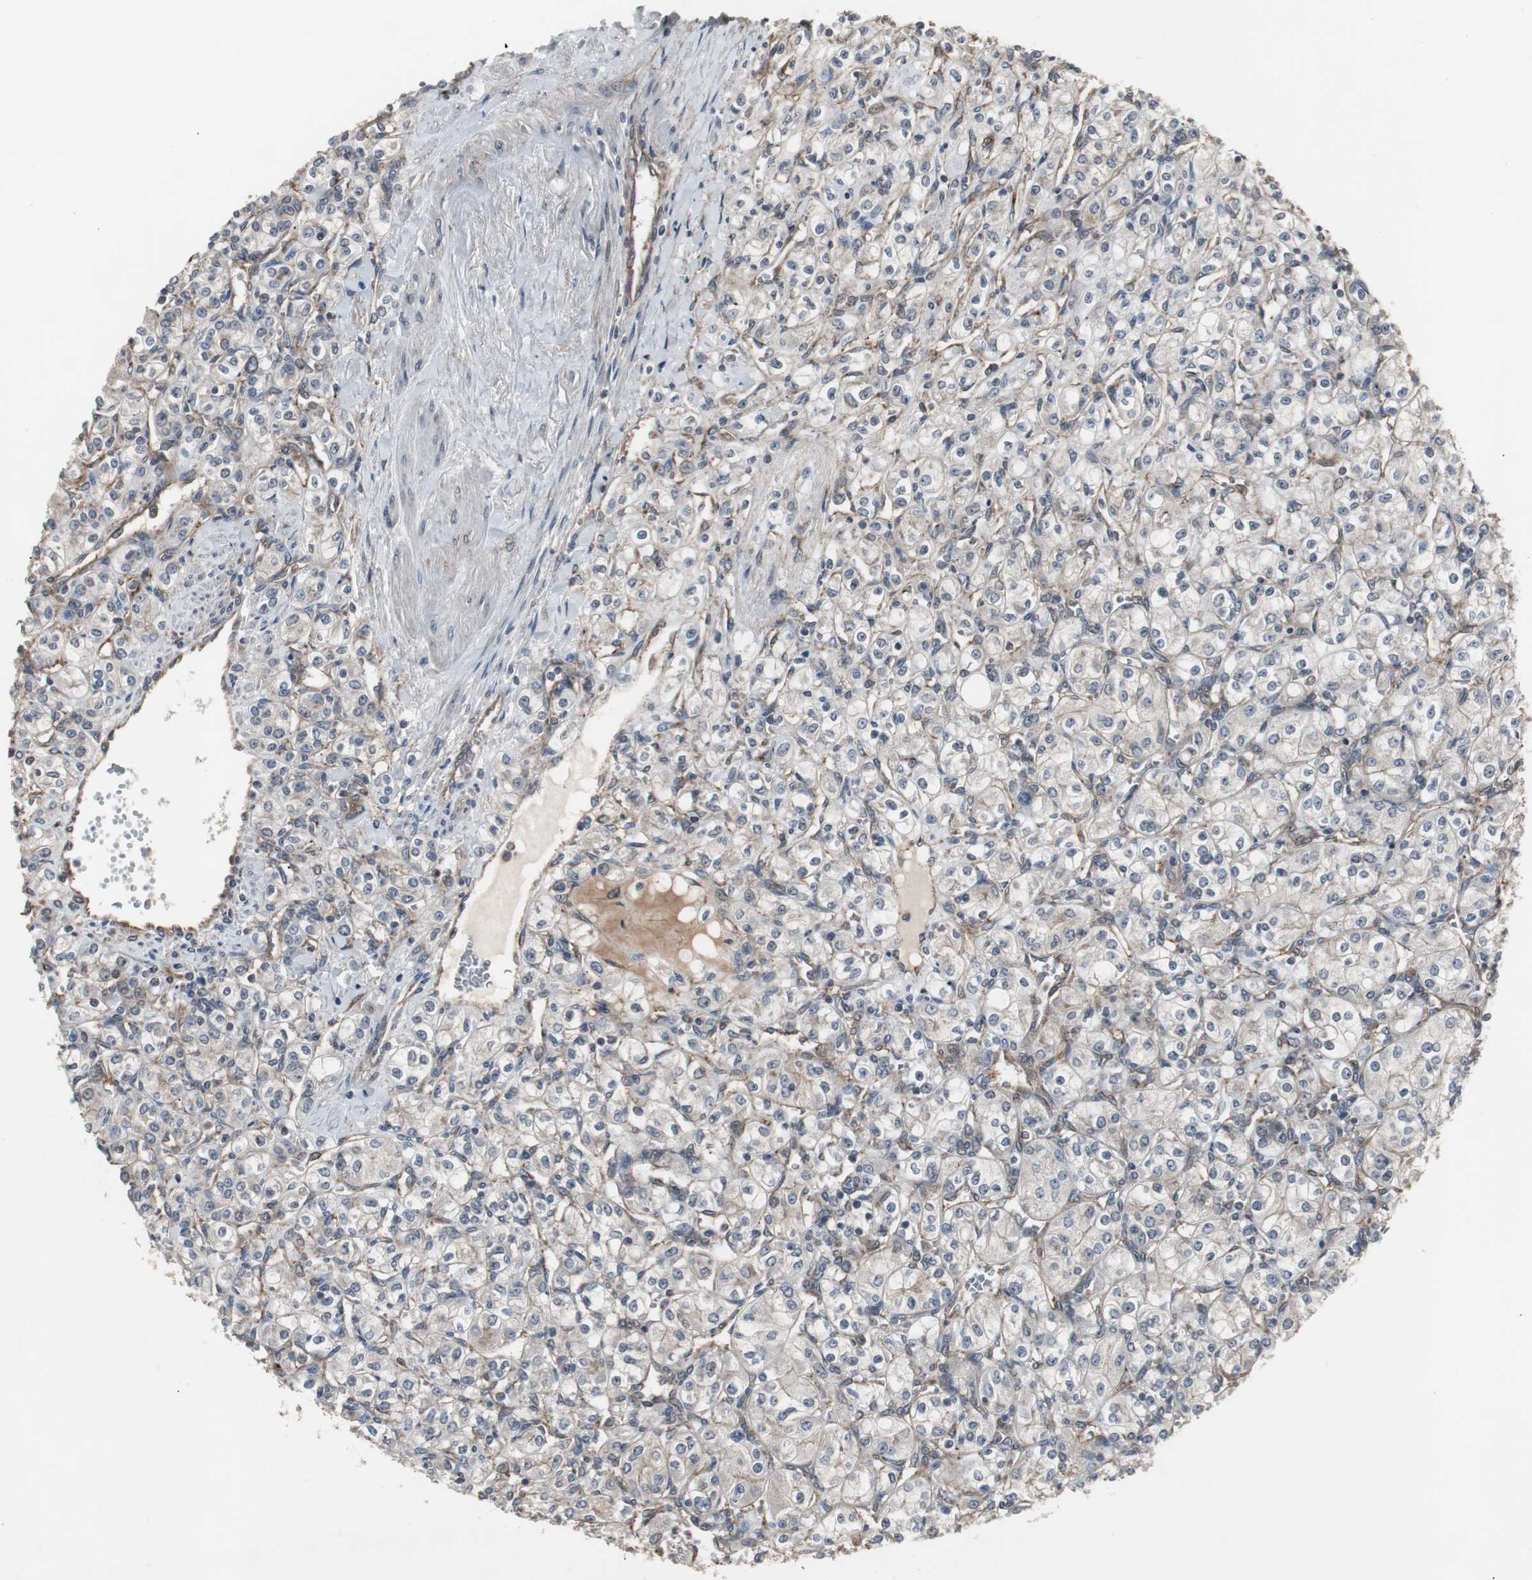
{"staining": {"intensity": "negative", "quantity": "none", "location": "none"}, "tissue": "renal cancer", "cell_type": "Tumor cells", "image_type": "cancer", "snomed": [{"axis": "morphology", "description": "Adenocarcinoma, NOS"}, {"axis": "topography", "description": "Kidney"}], "caption": "Immunohistochemical staining of human renal cancer reveals no significant positivity in tumor cells.", "gene": "ATP2B2", "patient": {"sex": "male", "age": 77}}